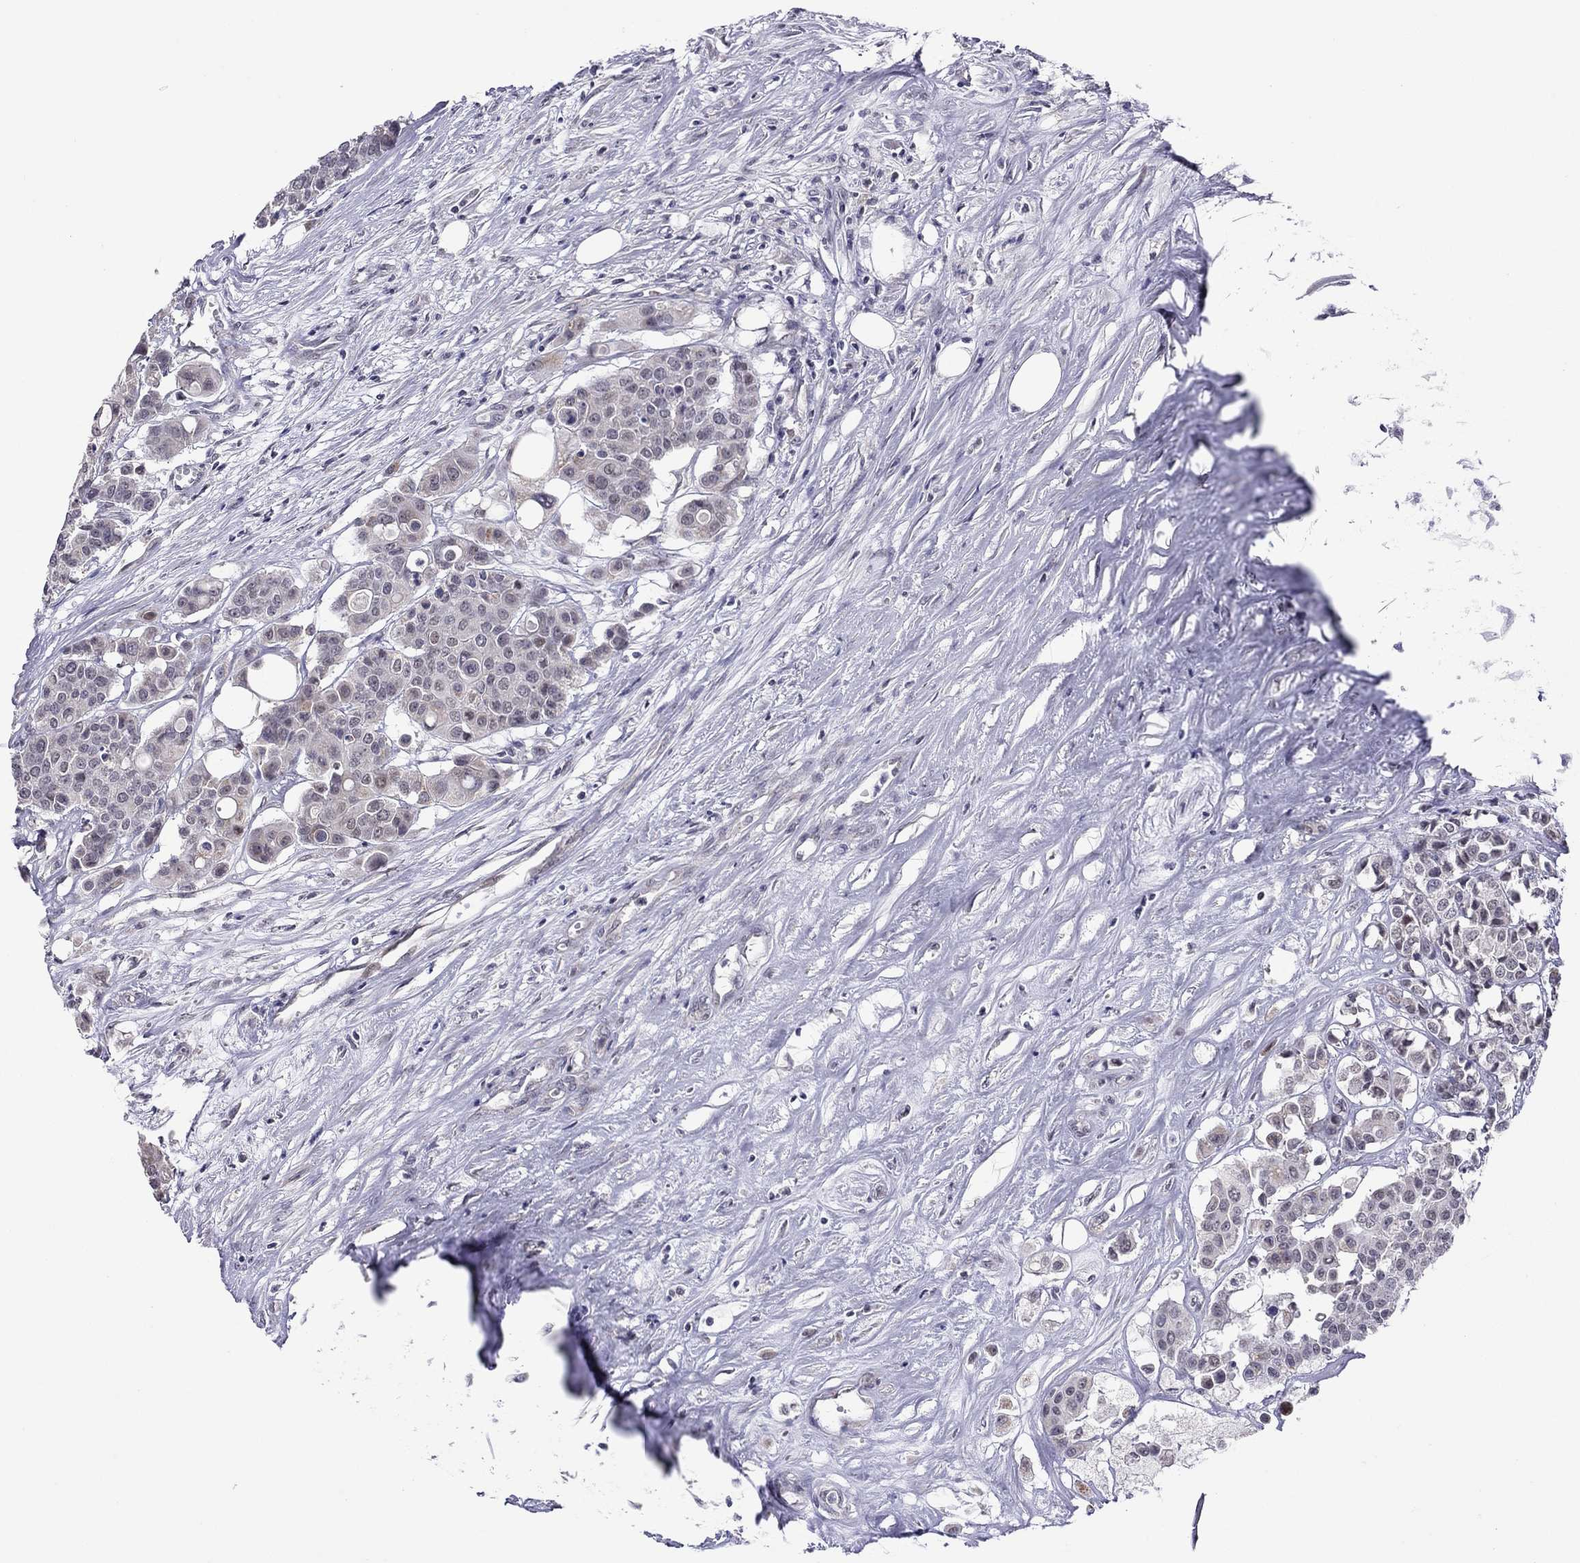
{"staining": {"intensity": "negative", "quantity": "none", "location": "none"}, "tissue": "carcinoid", "cell_type": "Tumor cells", "image_type": "cancer", "snomed": [{"axis": "morphology", "description": "Carcinoid, malignant, NOS"}, {"axis": "topography", "description": "Colon"}], "caption": "Immunohistochemistry of human malignant carcinoid displays no staining in tumor cells. Brightfield microscopy of immunohistochemistry (IHC) stained with DAB (3,3'-diaminobenzidine) (brown) and hematoxylin (blue), captured at high magnification.", "gene": "HES5", "patient": {"sex": "male", "age": 81}}